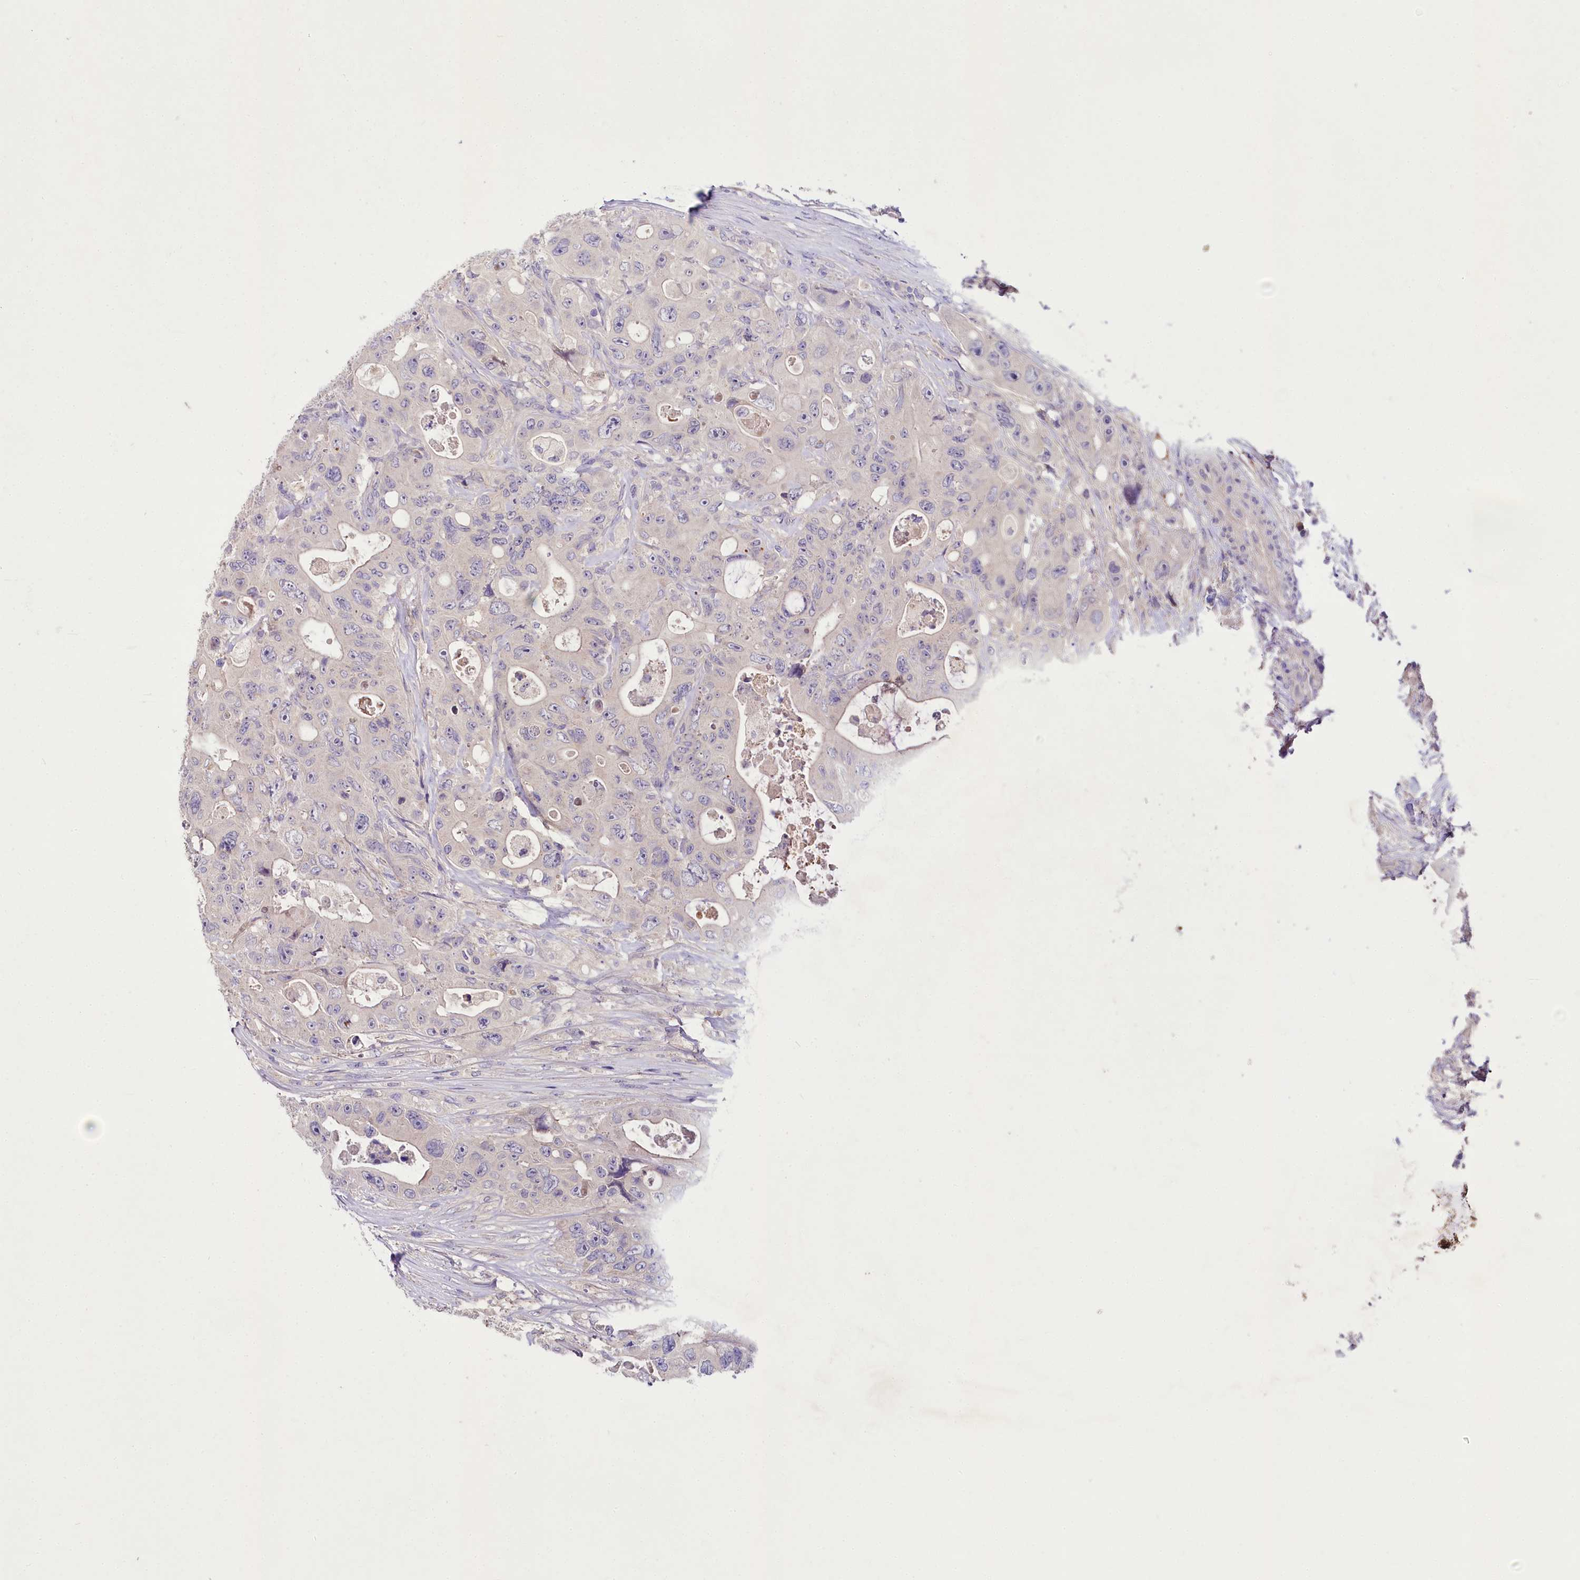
{"staining": {"intensity": "negative", "quantity": "none", "location": "none"}, "tissue": "colorectal cancer", "cell_type": "Tumor cells", "image_type": "cancer", "snomed": [{"axis": "morphology", "description": "Adenocarcinoma, NOS"}, {"axis": "topography", "description": "Colon"}], "caption": "This photomicrograph is of colorectal adenocarcinoma stained with immunohistochemistry (IHC) to label a protein in brown with the nuclei are counter-stained blue. There is no staining in tumor cells.", "gene": "PPP1R32", "patient": {"sex": "female", "age": 46}}